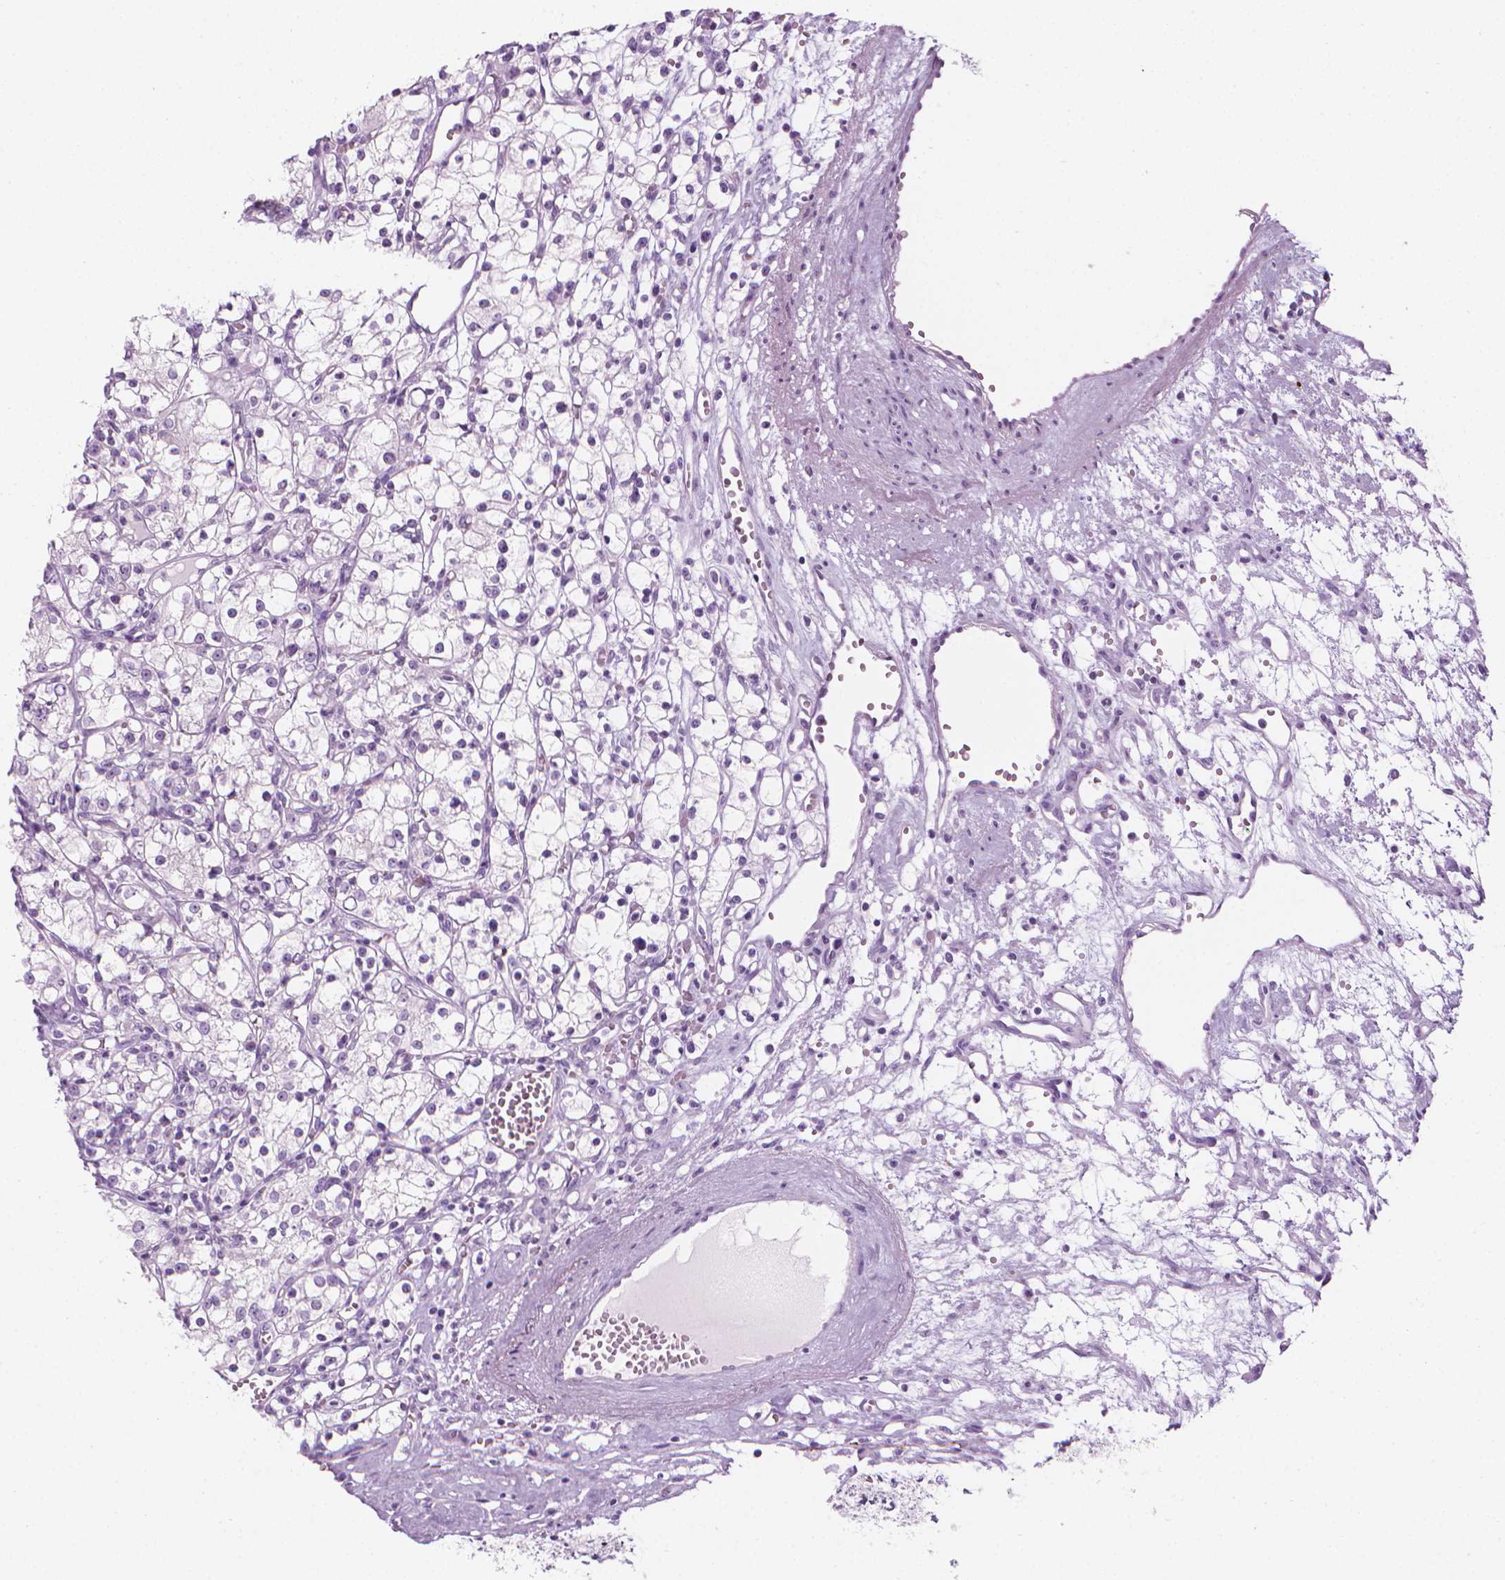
{"staining": {"intensity": "negative", "quantity": "none", "location": "none"}, "tissue": "renal cancer", "cell_type": "Tumor cells", "image_type": "cancer", "snomed": [{"axis": "morphology", "description": "Adenocarcinoma, NOS"}, {"axis": "topography", "description": "Kidney"}], "caption": "IHC of renal cancer displays no expression in tumor cells.", "gene": "SCG3", "patient": {"sex": "female", "age": 59}}